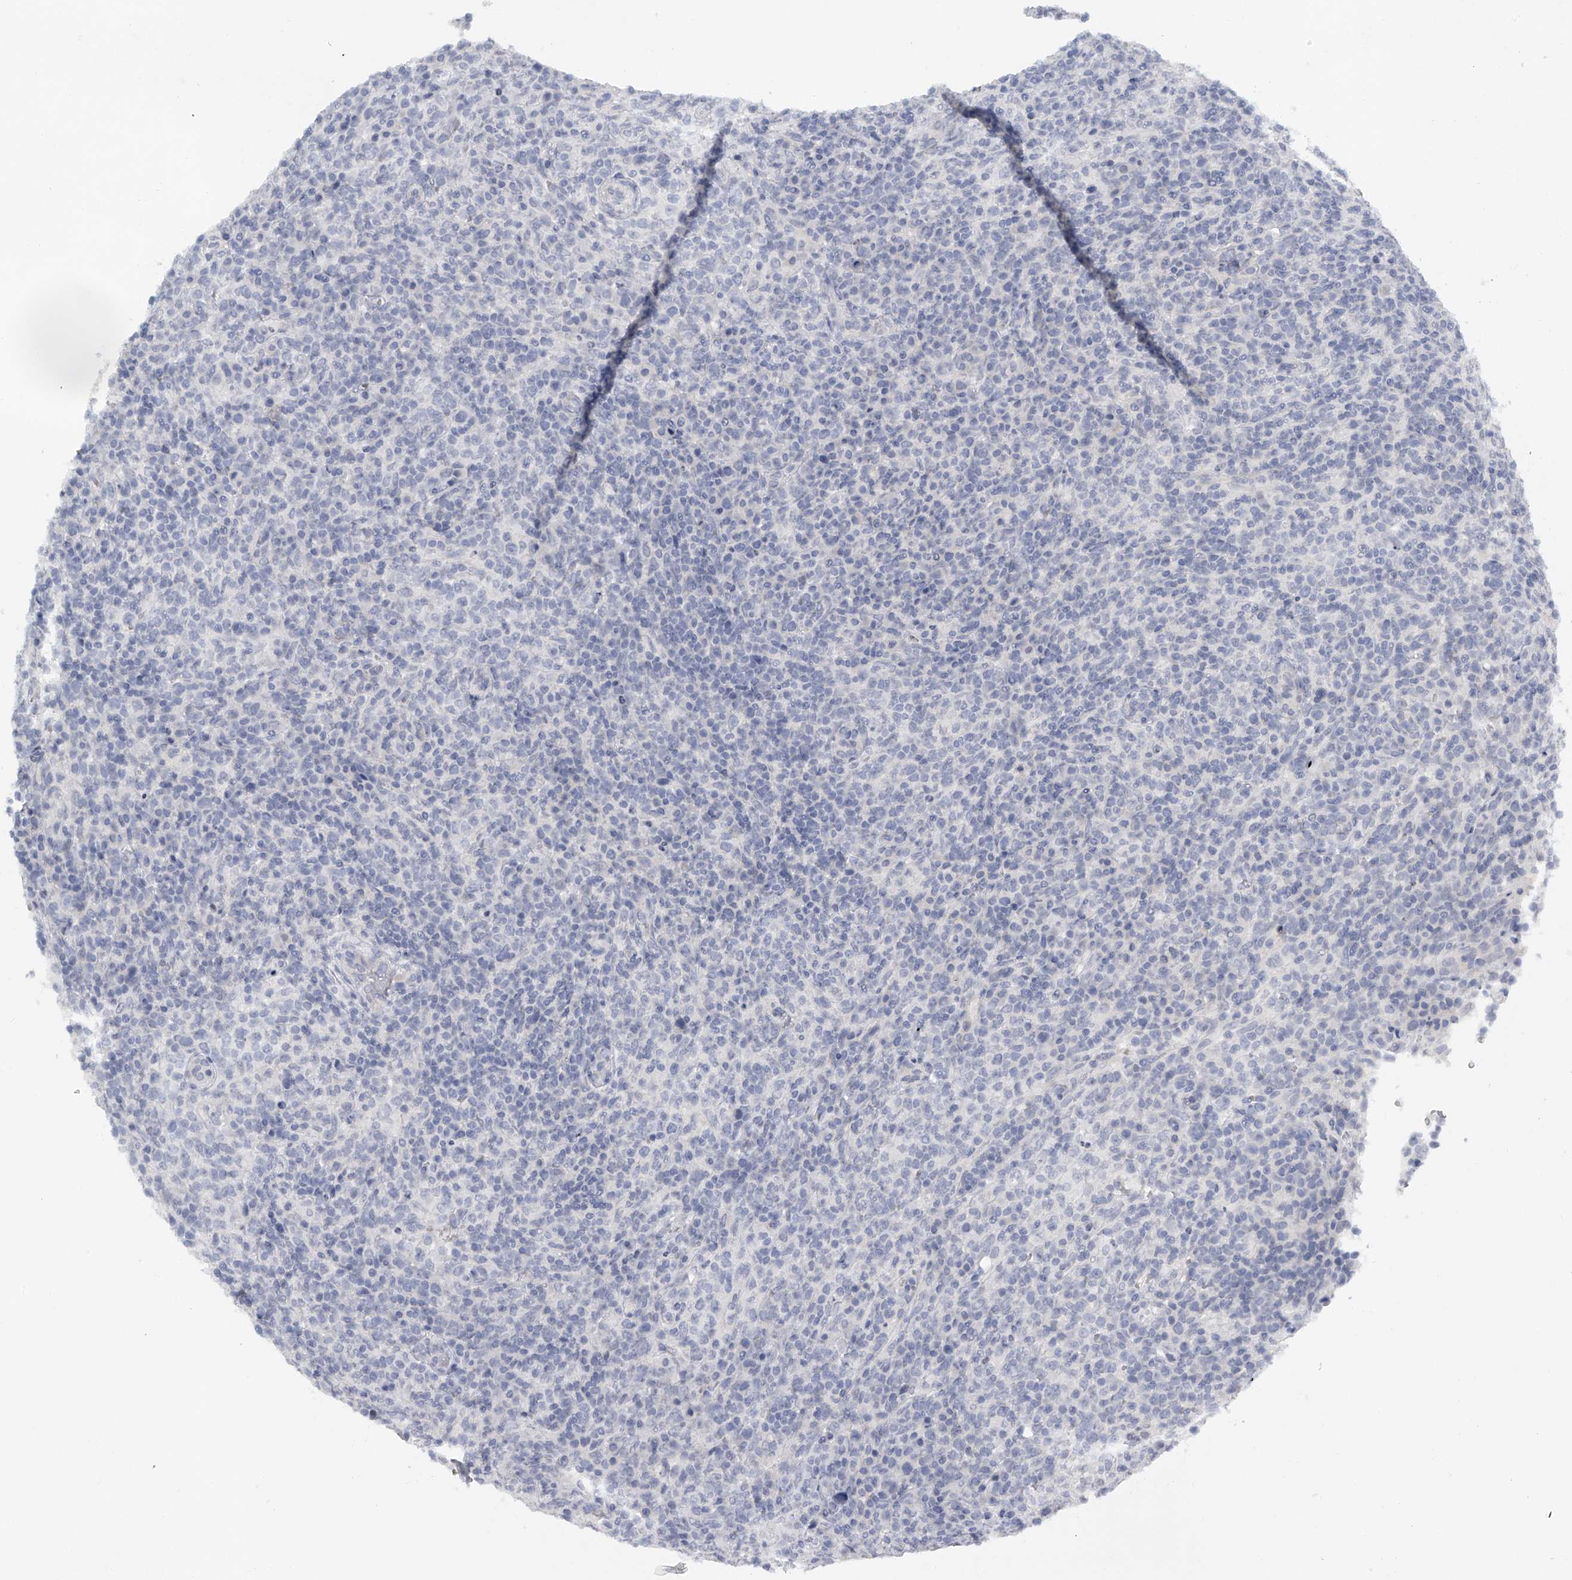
{"staining": {"intensity": "negative", "quantity": "none", "location": "none"}, "tissue": "lymphoma", "cell_type": "Tumor cells", "image_type": "cancer", "snomed": [{"axis": "morphology", "description": "Malignant lymphoma, non-Hodgkin's type, High grade"}, {"axis": "topography", "description": "Lymph node"}], "caption": "Histopathology image shows no protein positivity in tumor cells of malignant lymphoma, non-Hodgkin's type (high-grade) tissue.", "gene": "FAT2", "patient": {"sex": "female", "age": 76}}